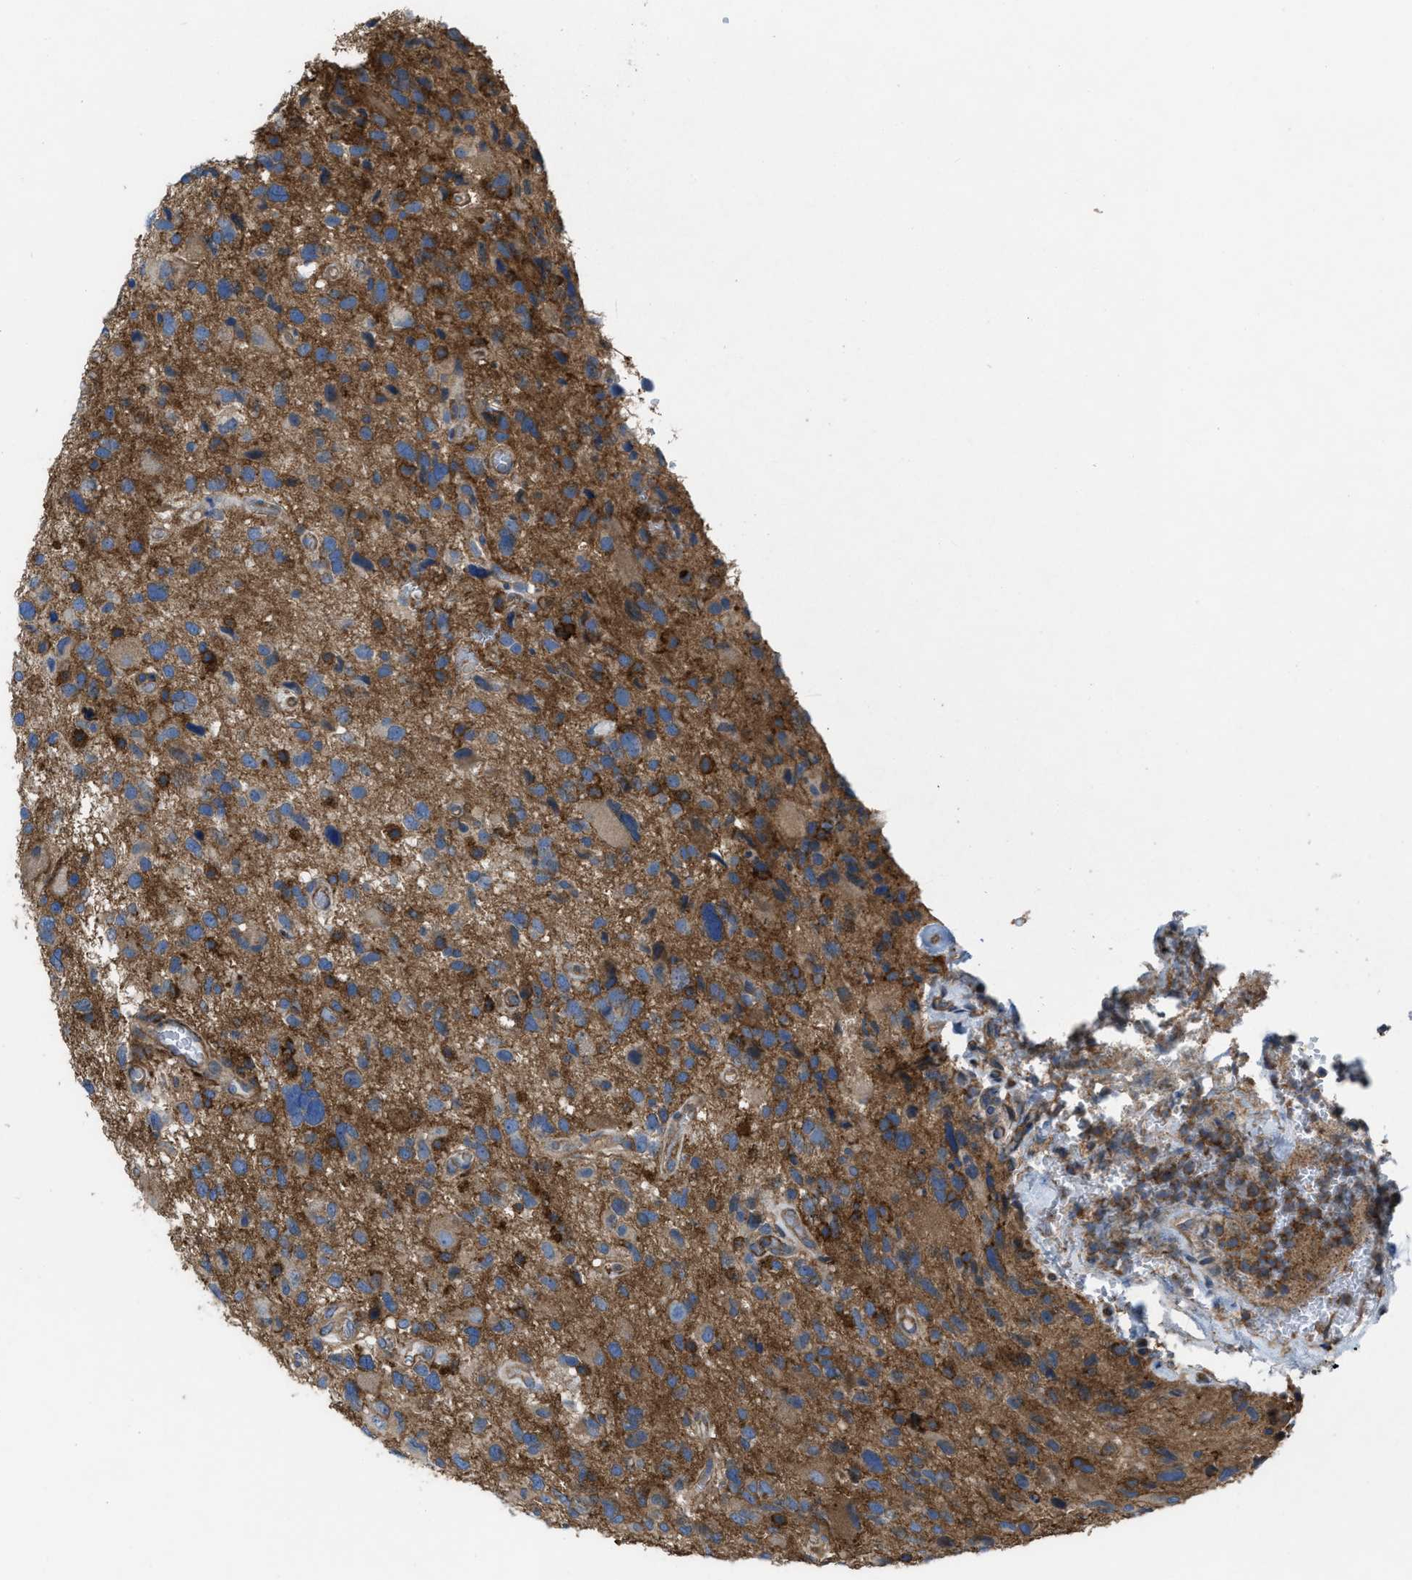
{"staining": {"intensity": "strong", "quantity": ">75%", "location": "cytoplasmic/membranous"}, "tissue": "glioma", "cell_type": "Tumor cells", "image_type": "cancer", "snomed": [{"axis": "morphology", "description": "Glioma, malignant, High grade"}, {"axis": "topography", "description": "Brain"}], "caption": "Glioma stained with DAB immunohistochemistry (IHC) shows high levels of strong cytoplasmic/membranous staining in approximately >75% of tumor cells.", "gene": "MYO18A", "patient": {"sex": "male", "age": 33}}